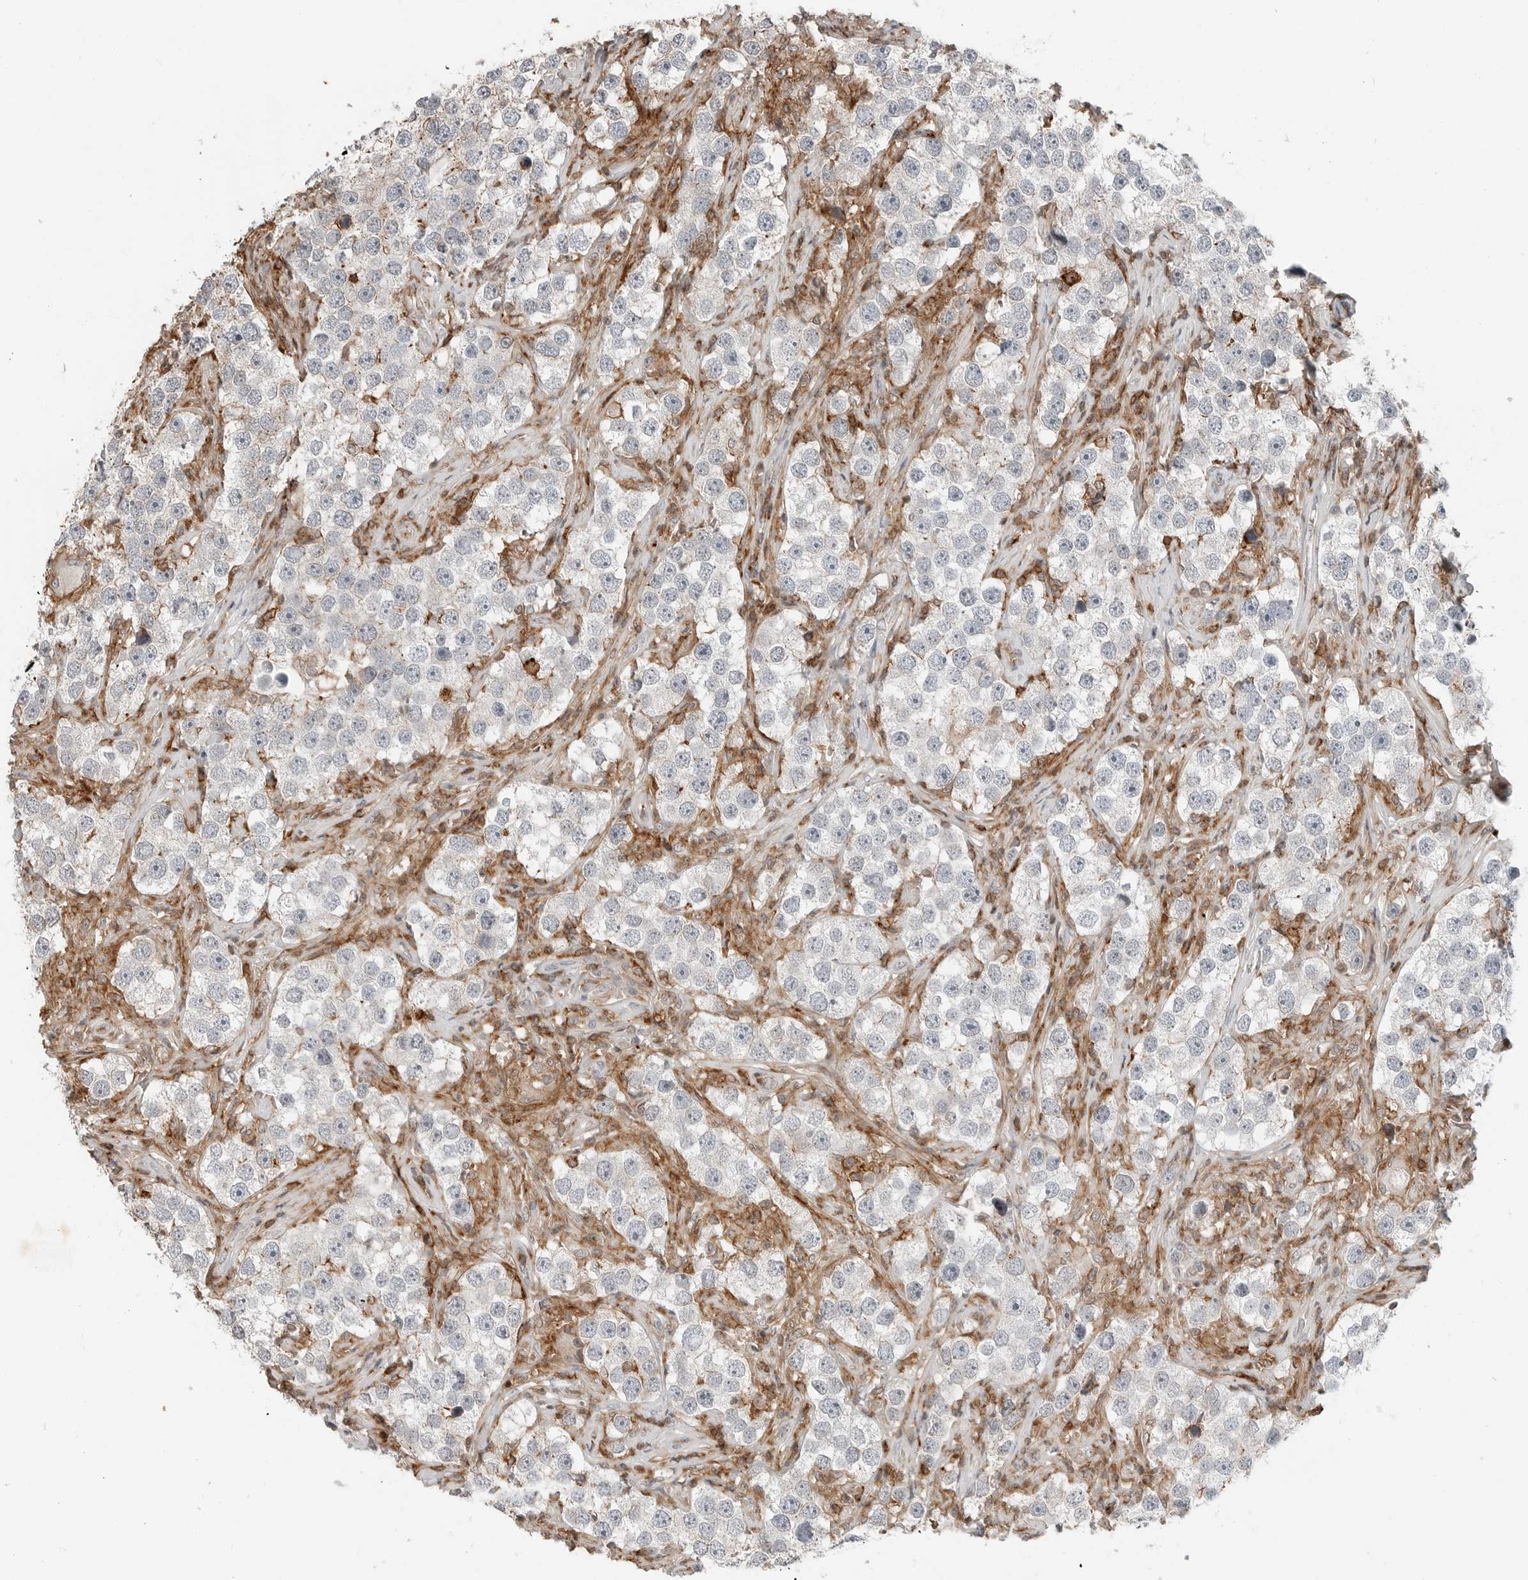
{"staining": {"intensity": "negative", "quantity": "none", "location": "none"}, "tissue": "testis cancer", "cell_type": "Tumor cells", "image_type": "cancer", "snomed": [{"axis": "morphology", "description": "Seminoma, NOS"}, {"axis": "topography", "description": "Testis"}], "caption": "There is no significant expression in tumor cells of testis cancer.", "gene": "LEFTY2", "patient": {"sex": "male", "age": 49}}